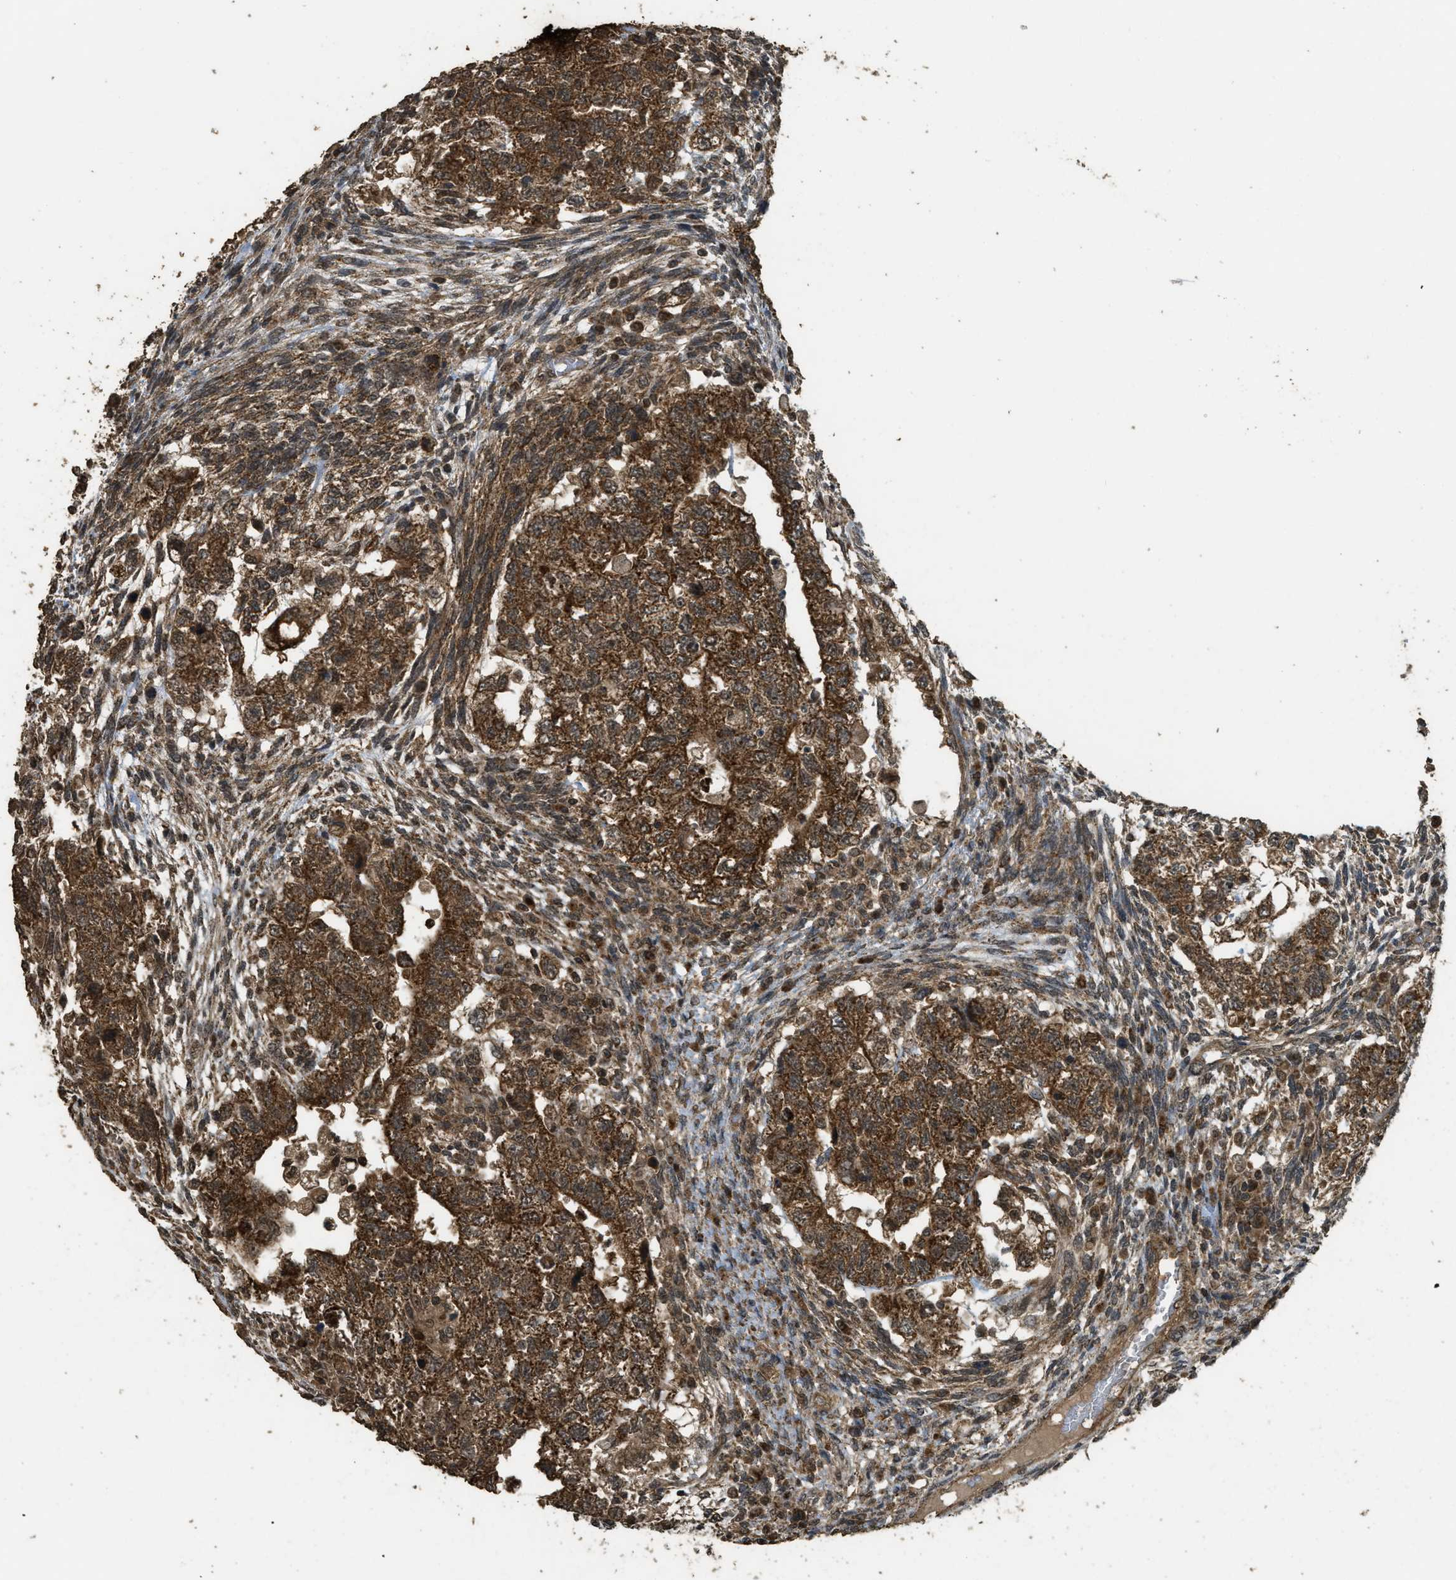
{"staining": {"intensity": "strong", "quantity": ">75%", "location": "cytoplasmic/membranous"}, "tissue": "testis cancer", "cell_type": "Tumor cells", "image_type": "cancer", "snomed": [{"axis": "morphology", "description": "Normal tissue, NOS"}, {"axis": "morphology", "description": "Carcinoma, Embryonal, NOS"}, {"axis": "topography", "description": "Testis"}], "caption": "Approximately >75% of tumor cells in testis embryonal carcinoma demonstrate strong cytoplasmic/membranous protein expression as visualized by brown immunohistochemical staining.", "gene": "CTPS1", "patient": {"sex": "male", "age": 36}}